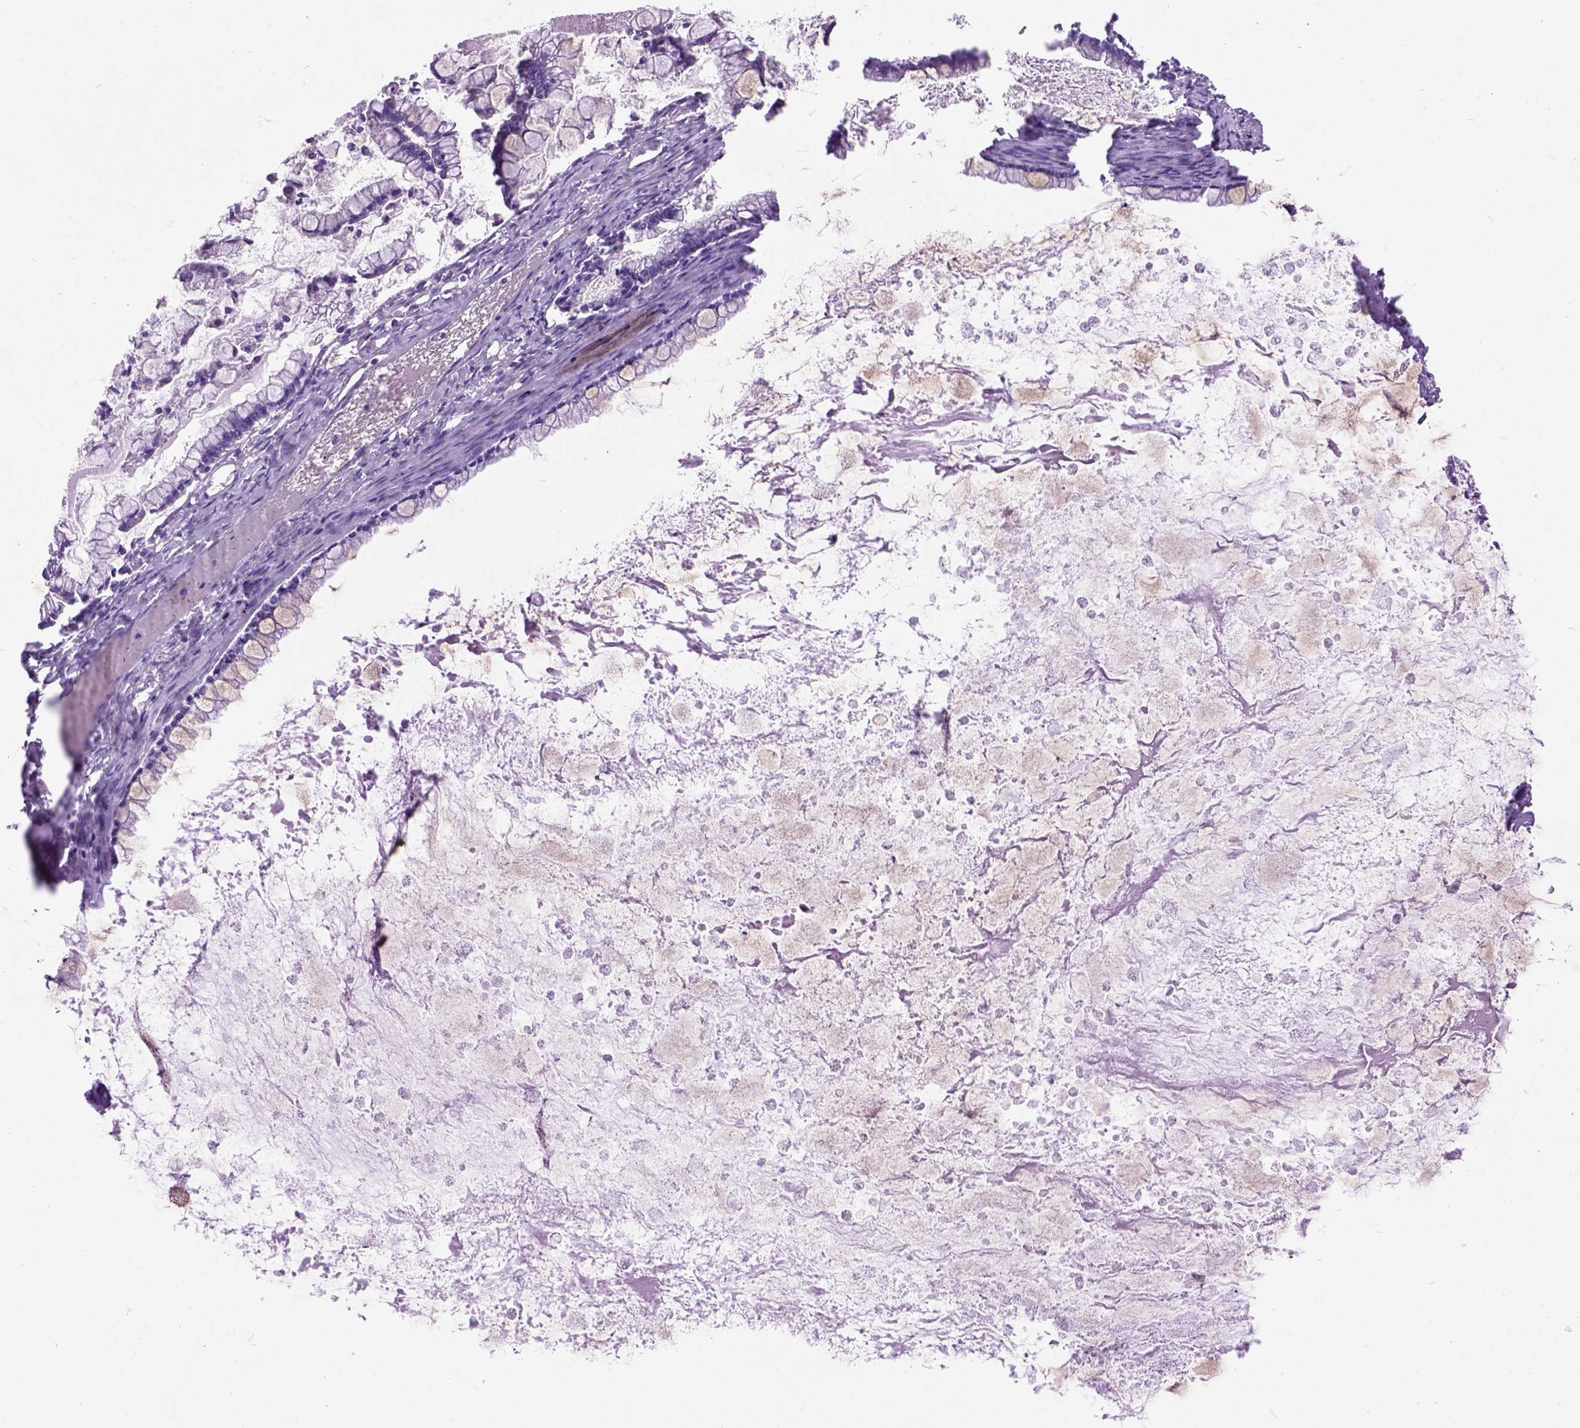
{"staining": {"intensity": "negative", "quantity": "none", "location": "none"}, "tissue": "ovarian cancer", "cell_type": "Tumor cells", "image_type": "cancer", "snomed": [{"axis": "morphology", "description": "Cystadenocarcinoma, mucinous, NOS"}, {"axis": "topography", "description": "Ovary"}], "caption": "DAB (3,3'-diaminobenzidine) immunohistochemical staining of ovarian cancer (mucinous cystadenocarcinoma) demonstrates no significant expression in tumor cells.", "gene": "MAPT", "patient": {"sex": "female", "age": 67}}